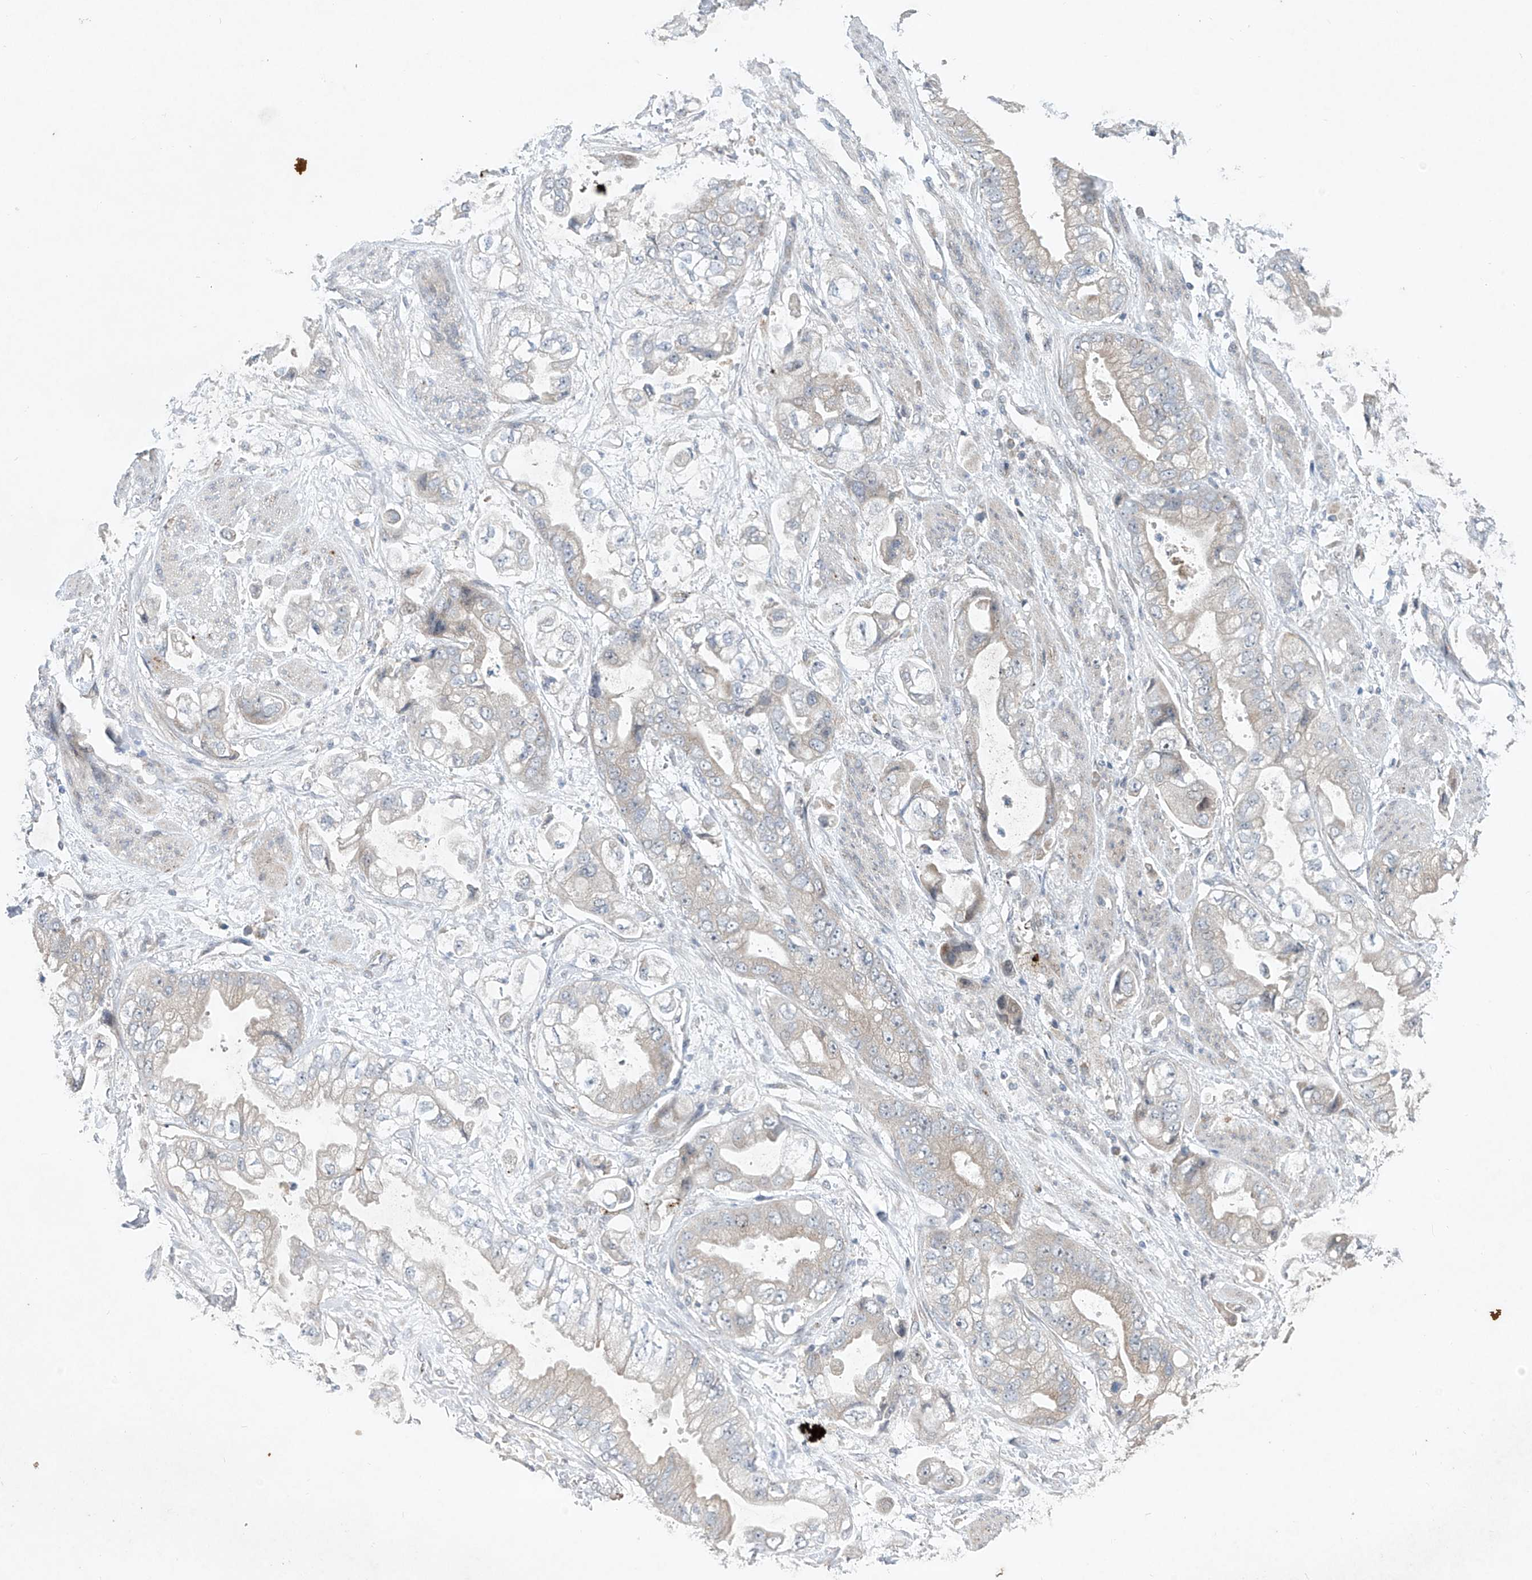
{"staining": {"intensity": "negative", "quantity": "none", "location": "none"}, "tissue": "stomach cancer", "cell_type": "Tumor cells", "image_type": "cancer", "snomed": [{"axis": "morphology", "description": "Adenocarcinoma, NOS"}, {"axis": "topography", "description": "Stomach"}], "caption": "Stomach cancer (adenocarcinoma) stained for a protein using immunohistochemistry exhibits no expression tumor cells.", "gene": "TJAP1", "patient": {"sex": "male", "age": 62}}